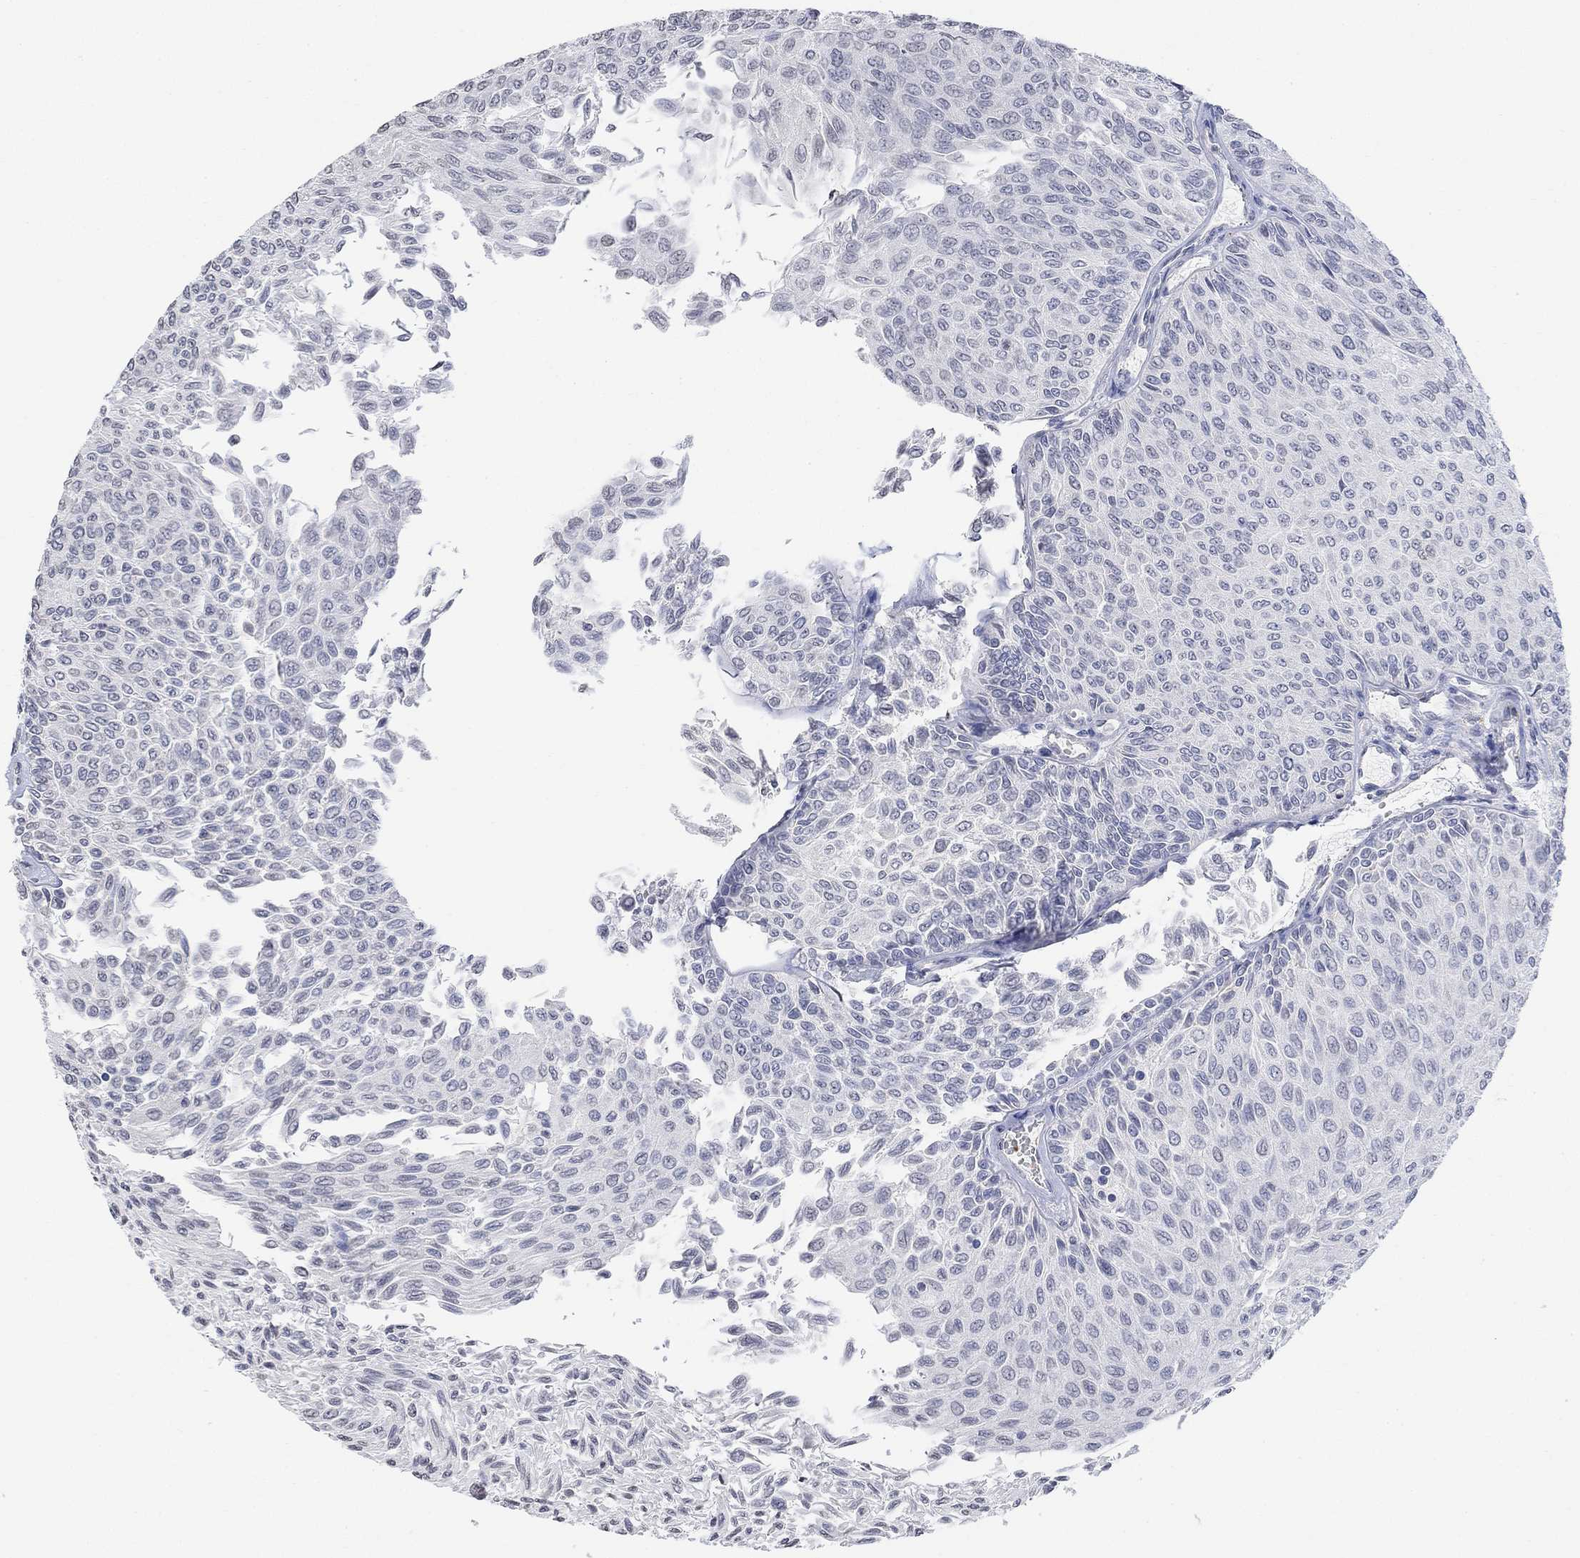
{"staining": {"intensity": "negative", "quantity": "none", "location": "none"}, "tissue": "urothelial cancer", "cell_type": "Tumor cells", "image_type": "cancer", "snomed": [{"axis": "morphology", "description": "Urothelial carcinoma, Low grade"}, {"axis": "topography", "description": "Ureter, NOS"}, {"axis": "topography", "description": "Urinary bladder"}], "caption": "This is a histopathology image of IHC staining of urothelial cancer, which shows no staining in tumor cells. (Immunohistochemistry (ihc), brightfield microscopy, high magnification).", "gene": "TMEM255A", "patient": {"sex": "male", "age": 78}}